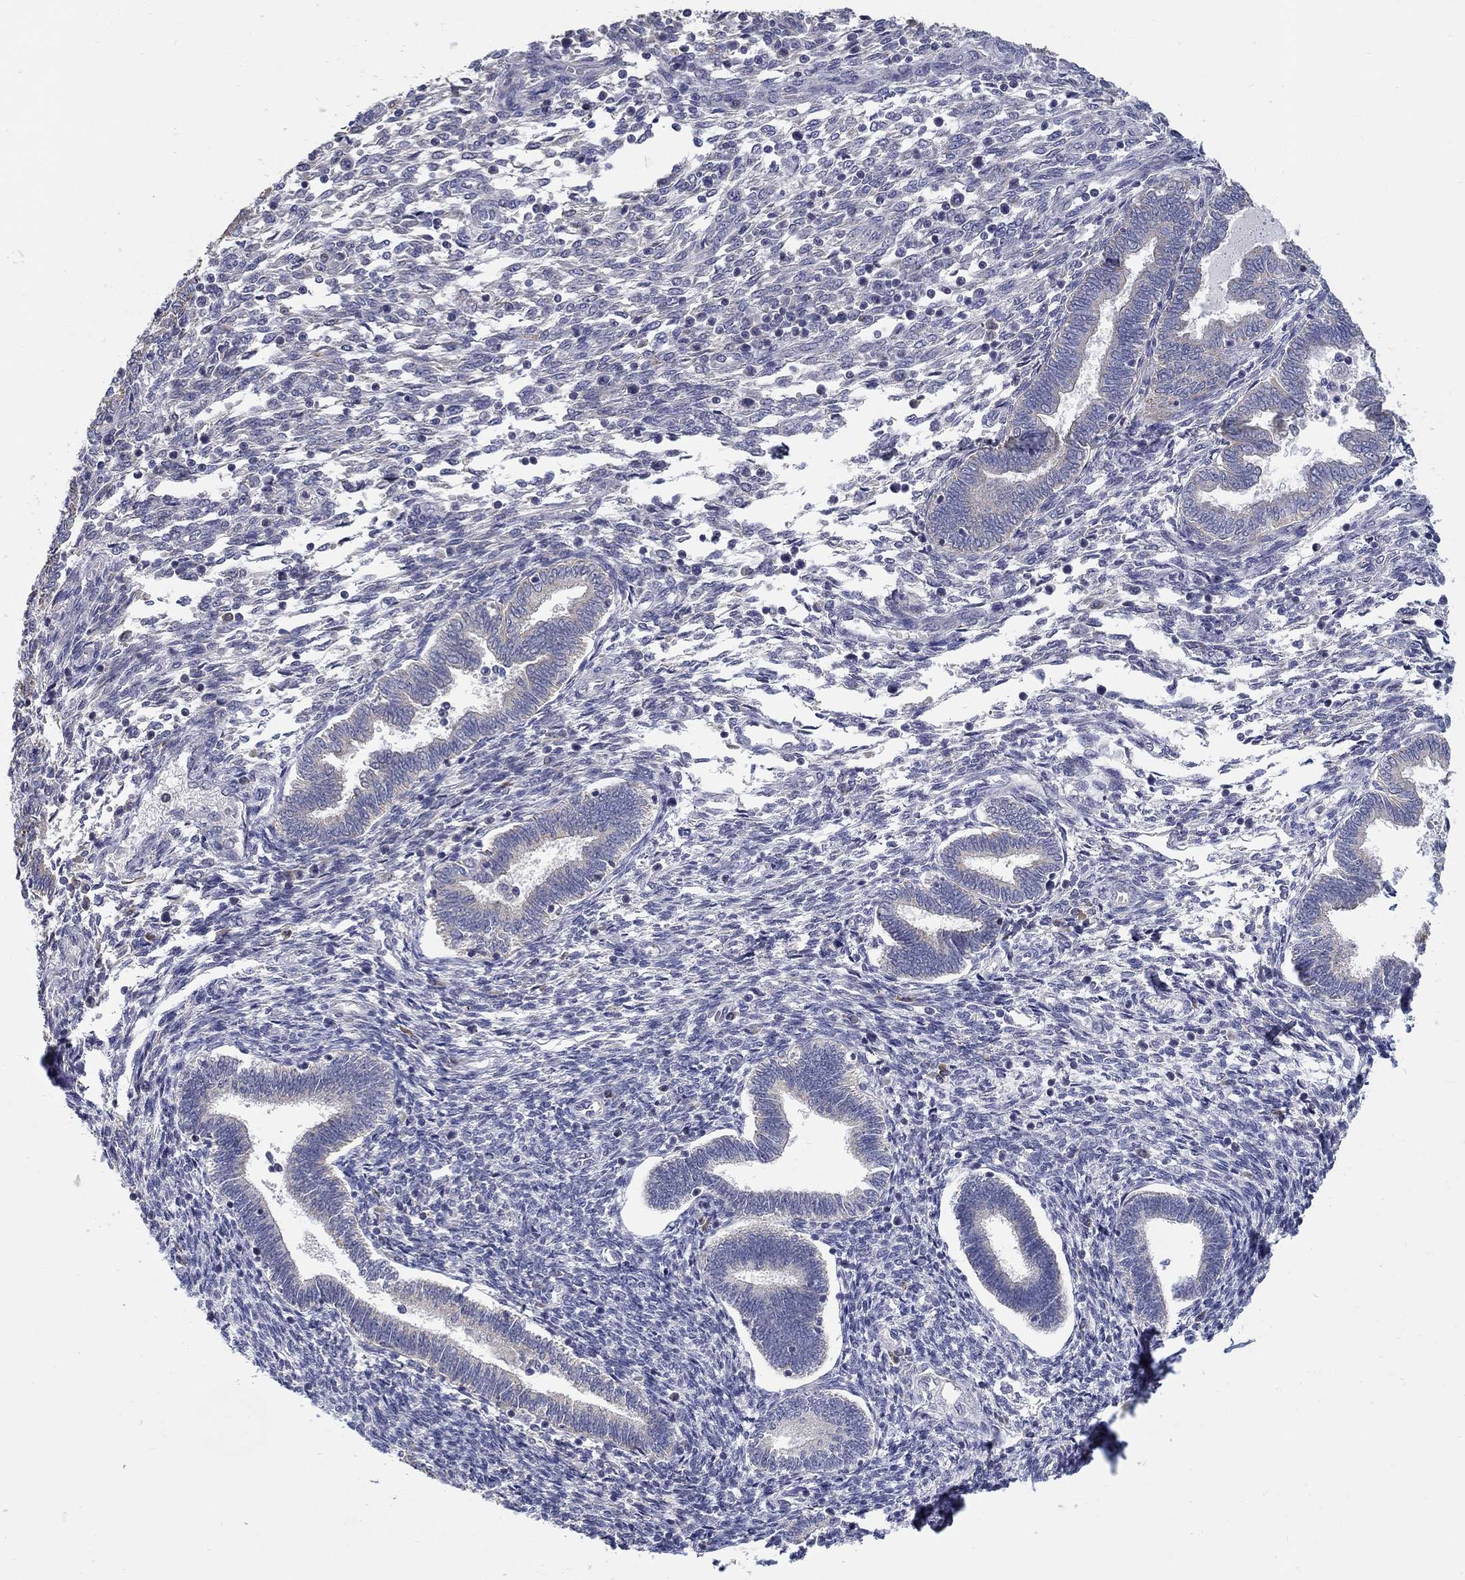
{"staining": {"intensity": "negative", "quantity": "none", "location": "none"}, "tissue": "endometrium", "cell_type": "Cells in endometrial stroma", "image_type": "normal", "snomed": [{"axis": "morphology", "description": "Normal tissue, NOS"}, {"axis": "topography", "description": "Endometrium"}], "caption": "Photomicrograph shows no protein staining in cells in endometrial stroma of unremarkable endometrium.", "gene": "ABCA4", "patient": {"sex": "female", "age": 42}}